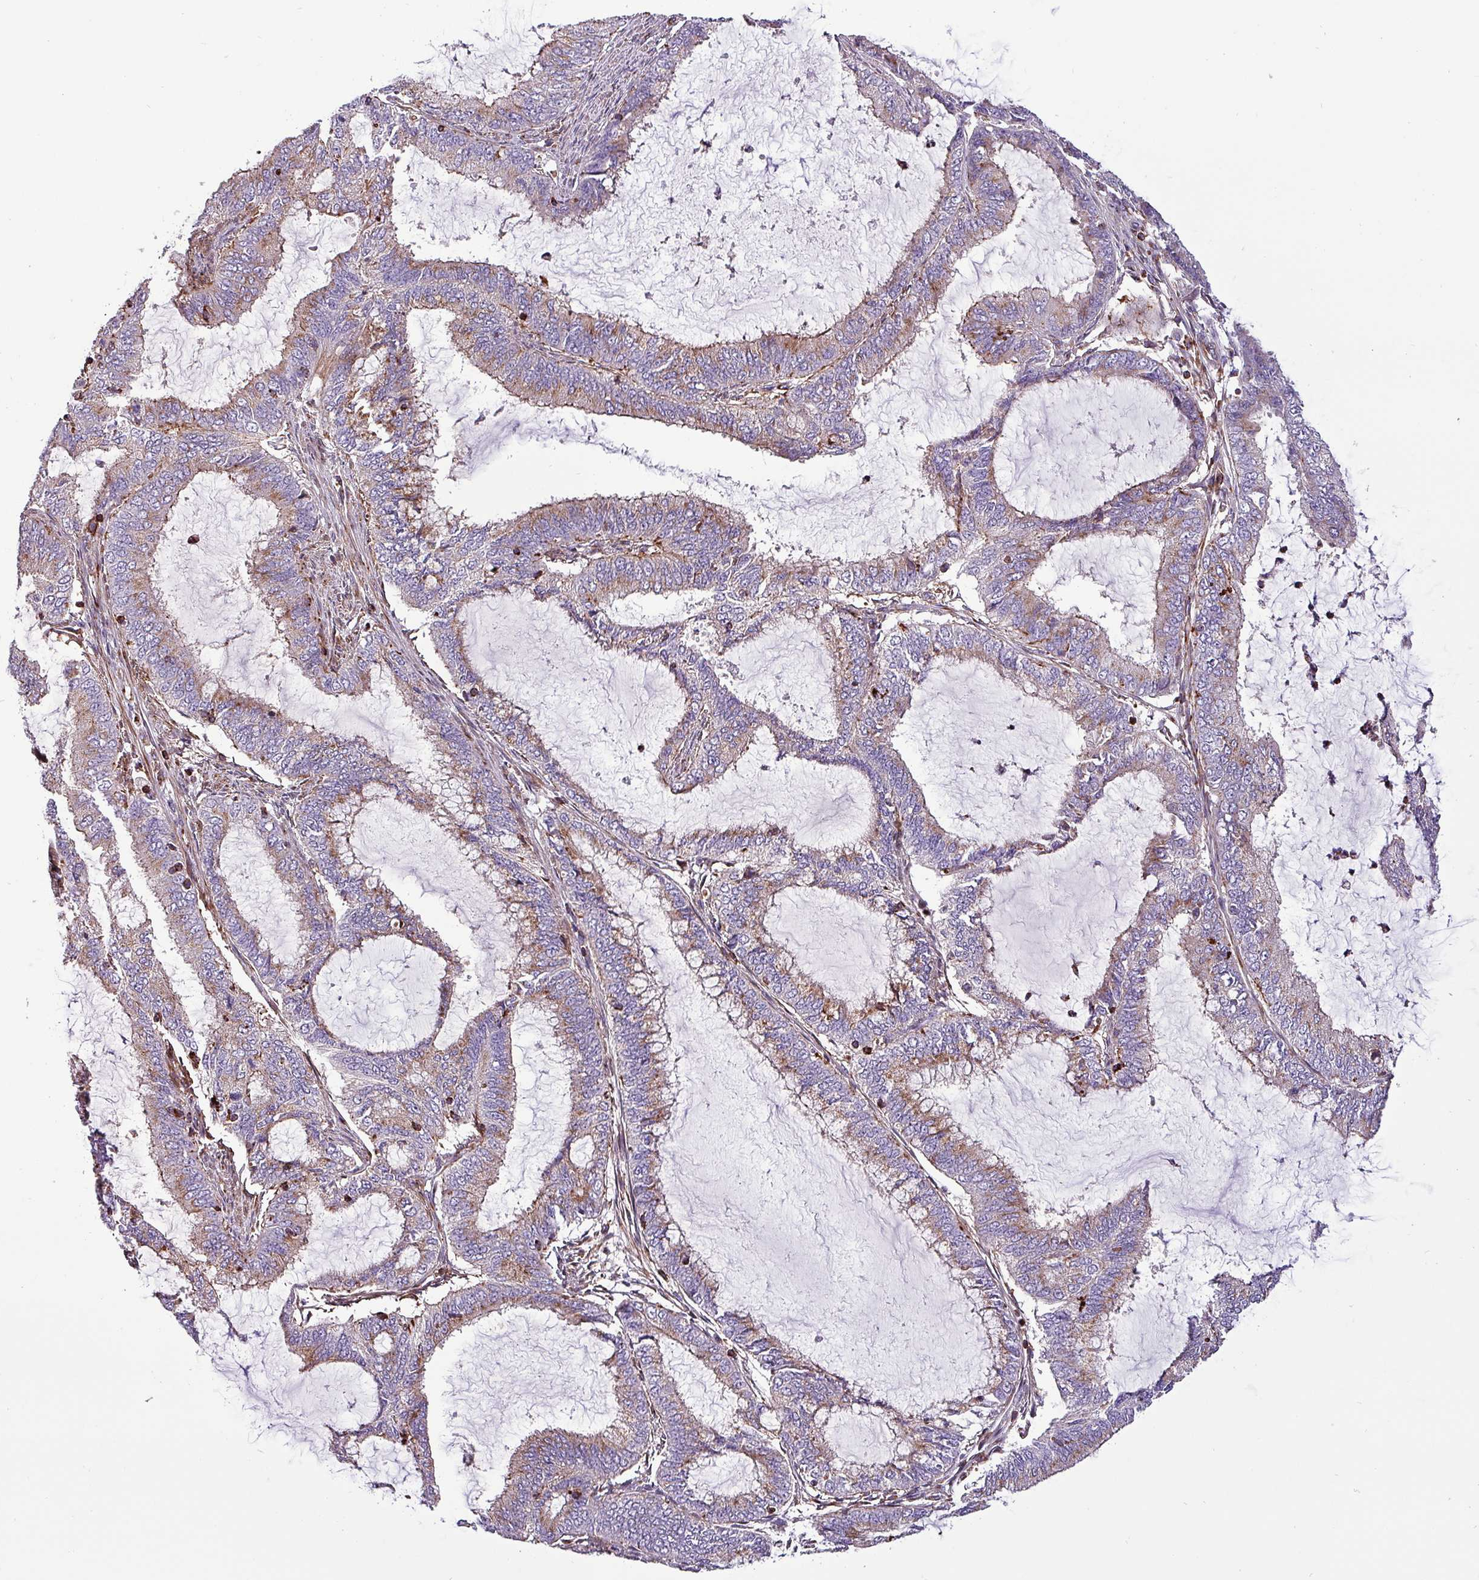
{"staining": {"intensity": "moderate", "quantity": "25%-75%", "location": "cytoplasmic/membranous"}, "tissue": "endometrial cancer", "cell_type": "Tumor cells", "image_type": "cancer", "snomed": [{"axis": "morphology", "description": "Adenocarcinoma, NOS"}, {"axis": "topography", "description": "Endometrium"}], "caption": "Tumor cells demonstrate medium levels of moderate cytoplasmic/membranous expression in about 25%-75% of cells in adenocarcinoma (endometrial).", "gene": "VAMP4", "patient": {"sex": "female", "age": 51}}